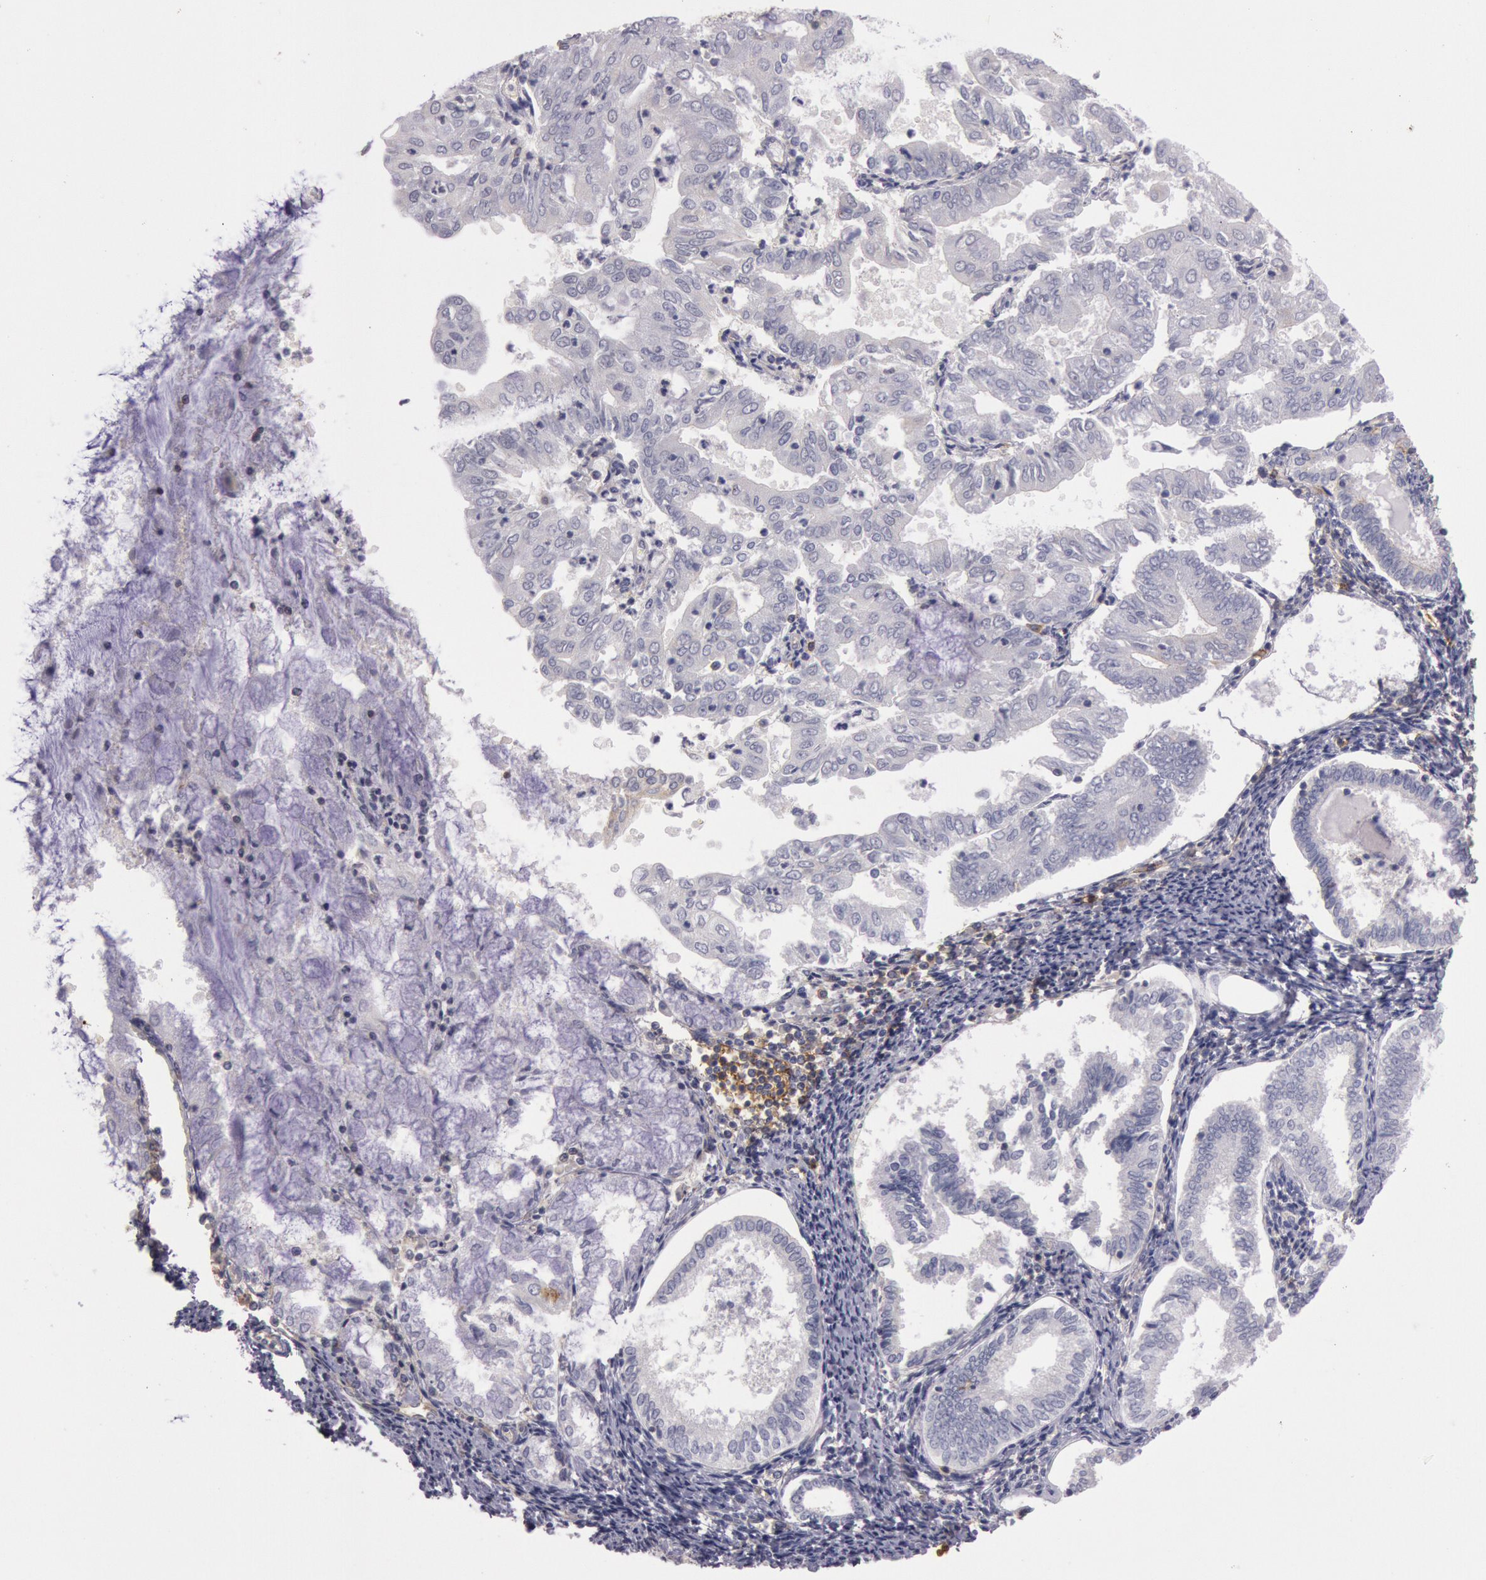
{"staining": {"intensity": "negative", "quantity": "none", "location": "none"}, "tissue": "endometrial cancer", "cell_type": "Tumor cells", "image_type": "cancer", "snomed": [{"axis": "morphology", "description": "Adenocarcinoma, NOS"}, {"axis": "topography", "description": "Endometrium"}], "caption": "IHC of endometrial cancer (adenocarcinoma) demonstrates no positivity in tumor cells. Brightfield microscopy of immunohistochemistry (IHC) stained with DAB (3,3'-diaminobenzidine) (brown) and hematoxylin (blue), captured at high magnification.", "gene": "TRIB2", "patient": {"sex": "female", "age": 79}}